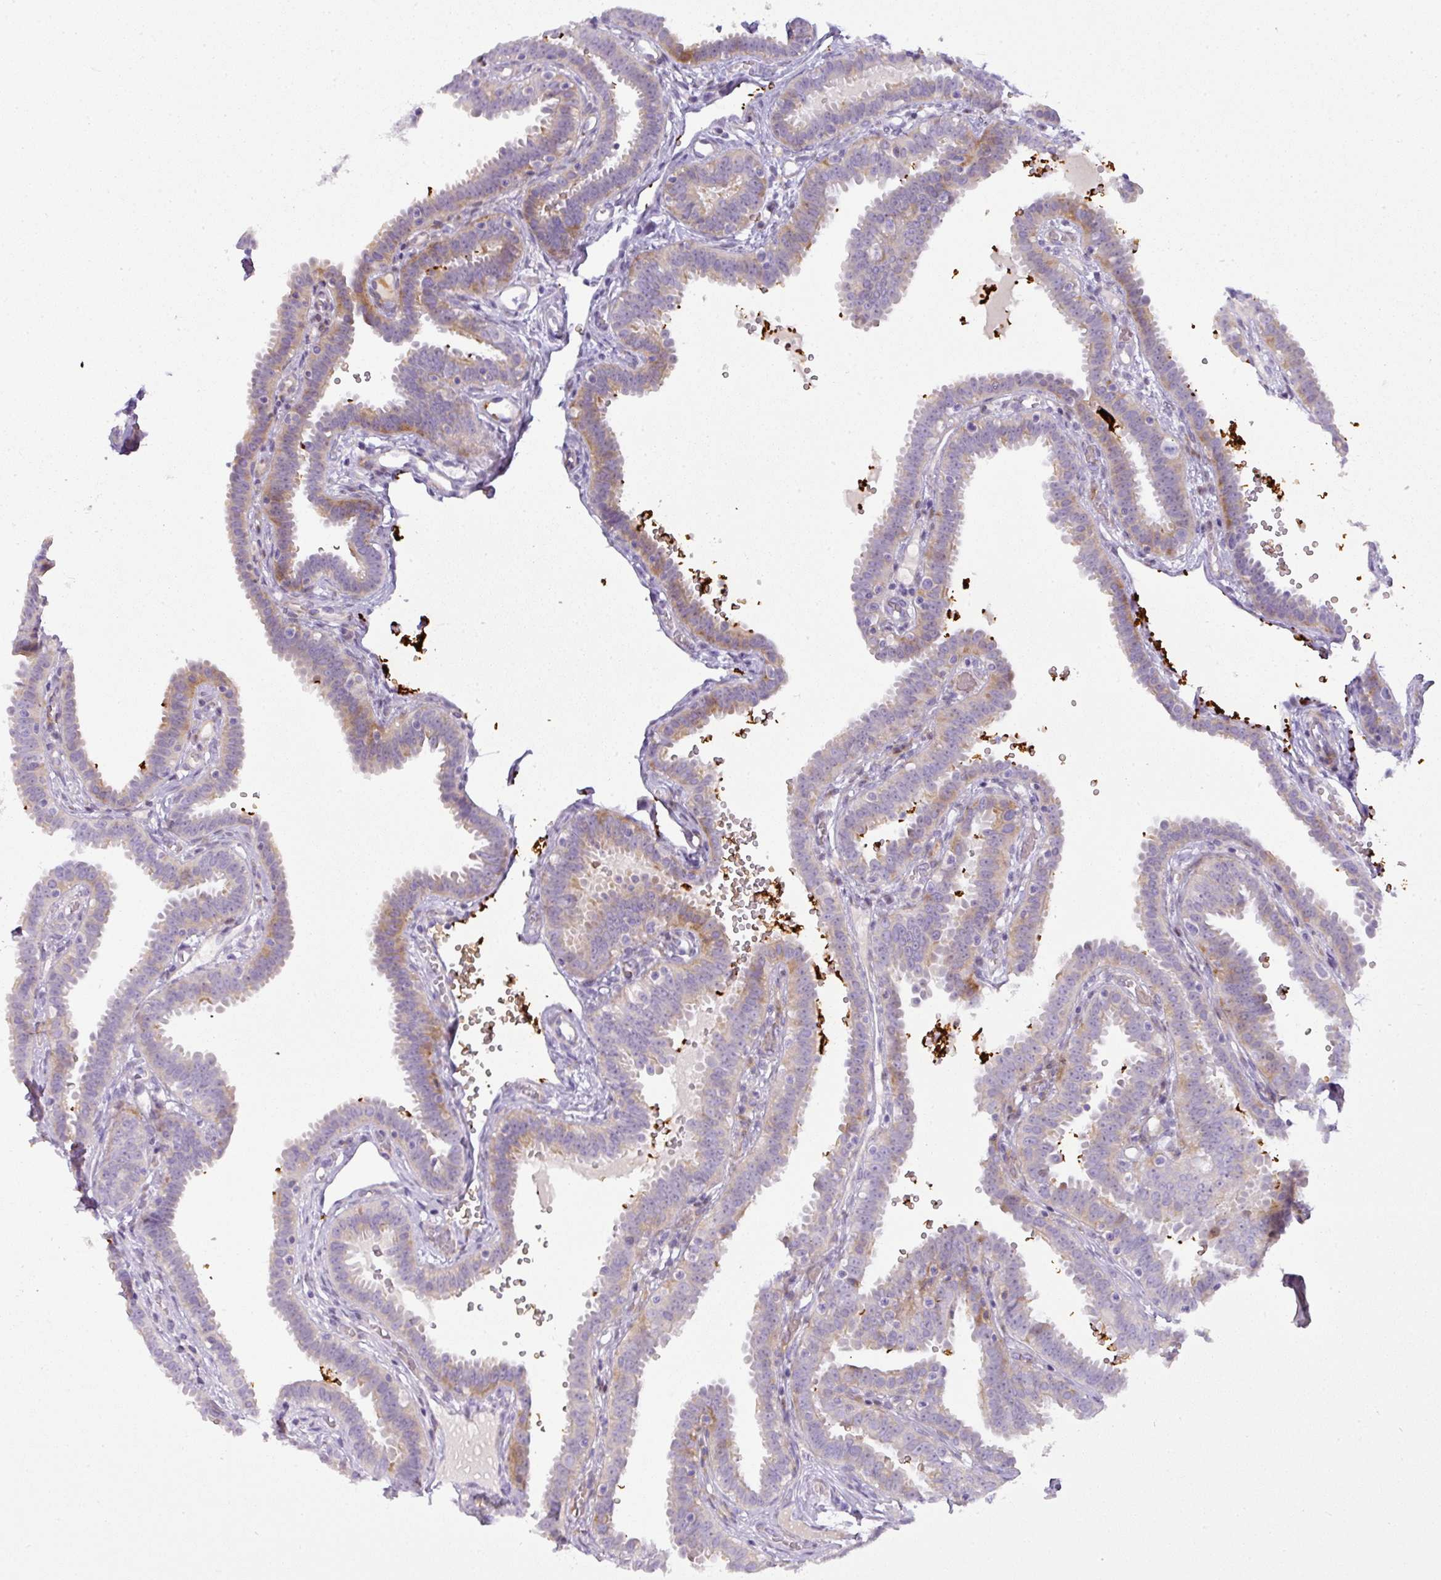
{"staining": {"intensity": "moderate", "quantity": "<25%", "location": "cytoplasmic/membranous"}, "tissue": "fallopian tube", "cell_type": "Glandular cells", "image_type": "normal", "snomed": [{"axis": "morphology", "description": "Normal tissue, NOS"}, {"axis": "topography", "description": "Fallopian tube"}], "caption": "This is a histology image of immunohistochemistry (IHC) staining of normal fallopian tube, which shows moderate staining in the cytoplasmic/membranous of glandular cells.", "gene": "ATP6V1F", "patient": {"sex": "female", "age": 37}}